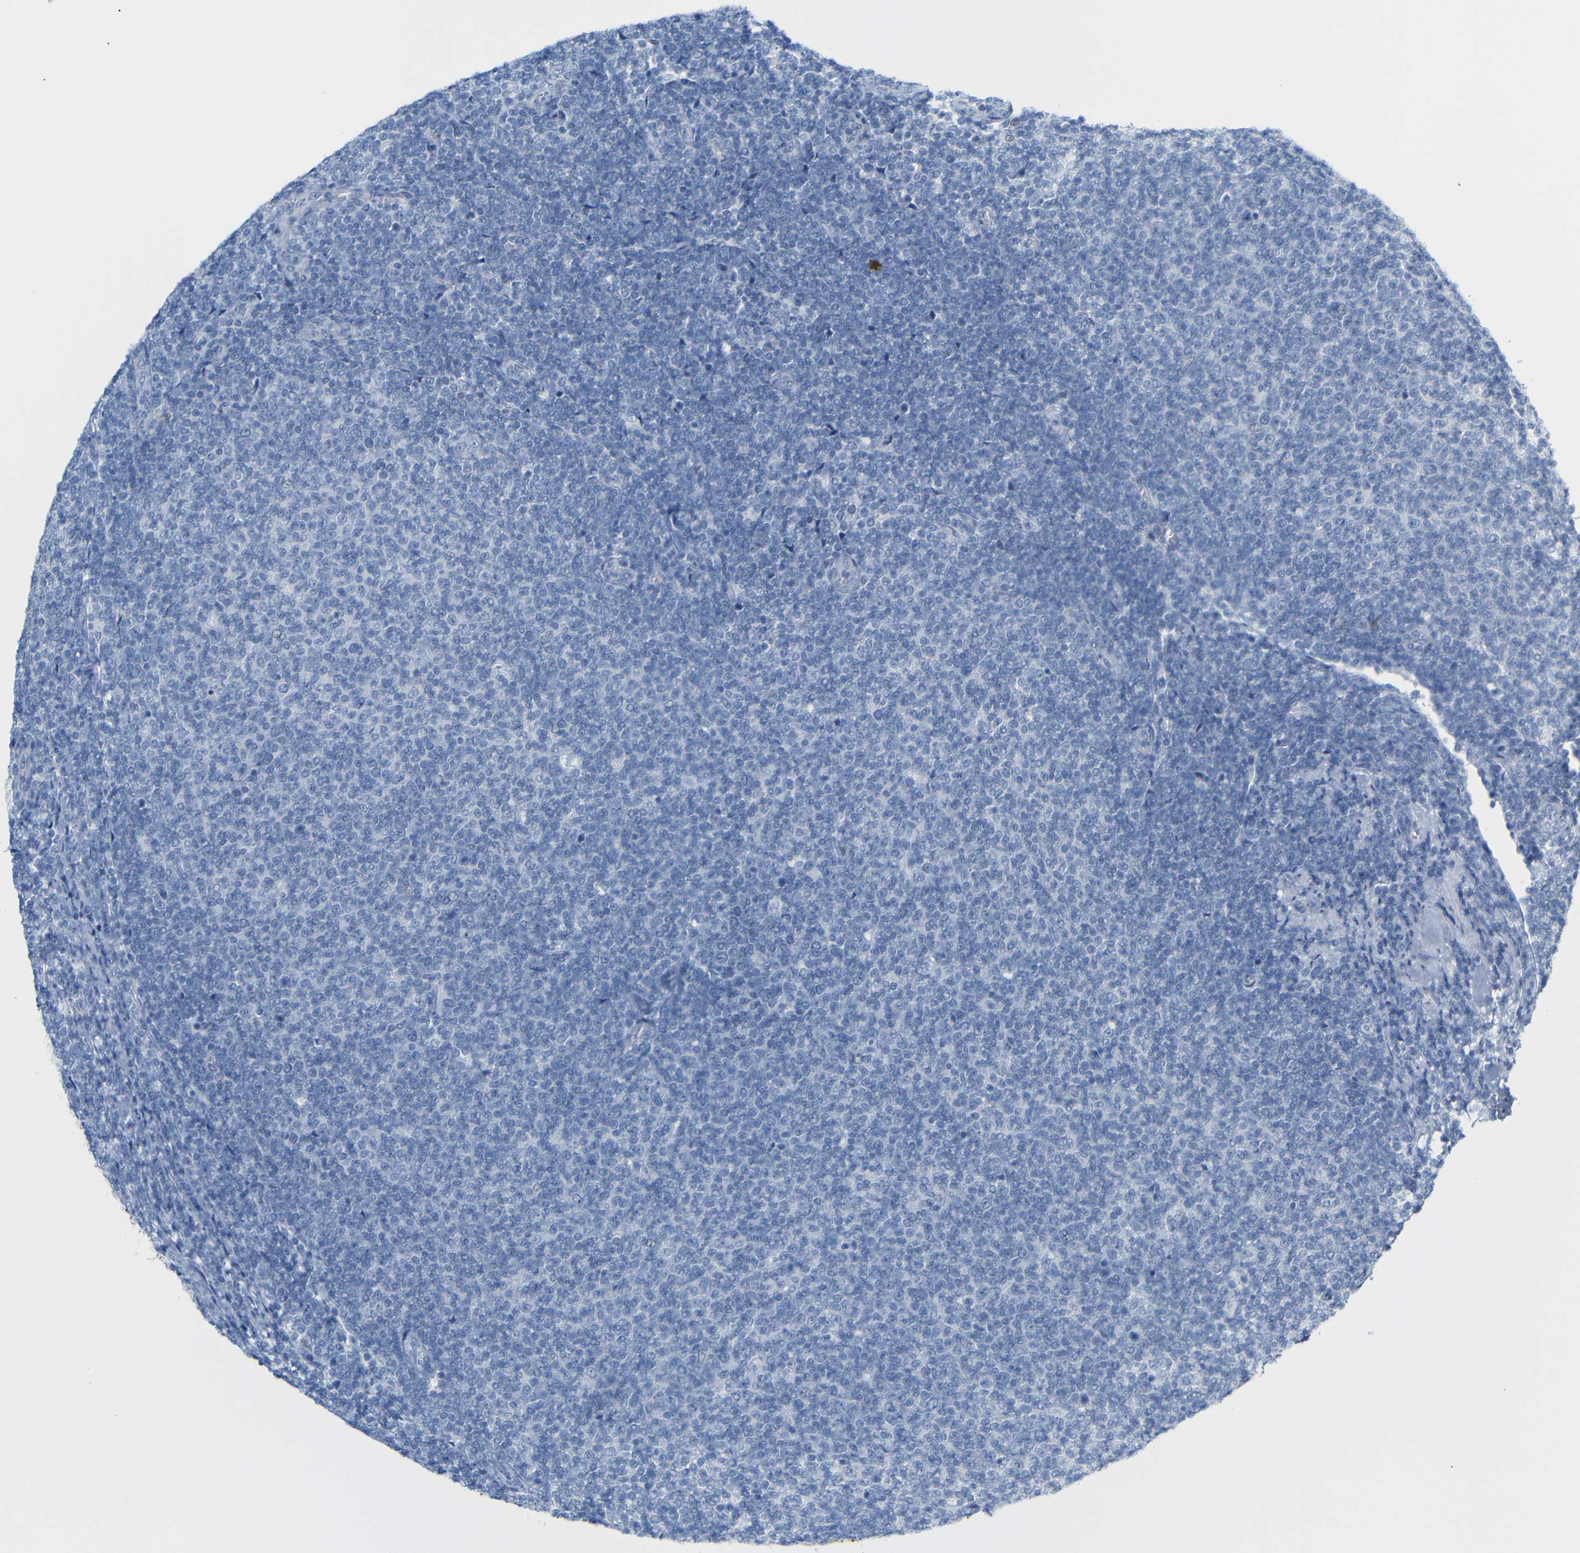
{"staining": {"intensity": "negative", "quantity": "none", "location": "none"}, "tissue": "lymphoma", "cell_type": "Tumor cells", "image_type": "cancer", "snomed": [{"axis": "morphology", "description": "Malignant lymphoma, non-Hodgkin's type, Low grade"}, {"axis": "topography", "description": "Lymph node"}], "caption": "Immunohistochemistry micrograph of lymphoma stained for a protein (brown), which demonstrates no positivity in tumor cells.", "gene": "MT1A", "patient": {"sex": "male", "age": 66}}